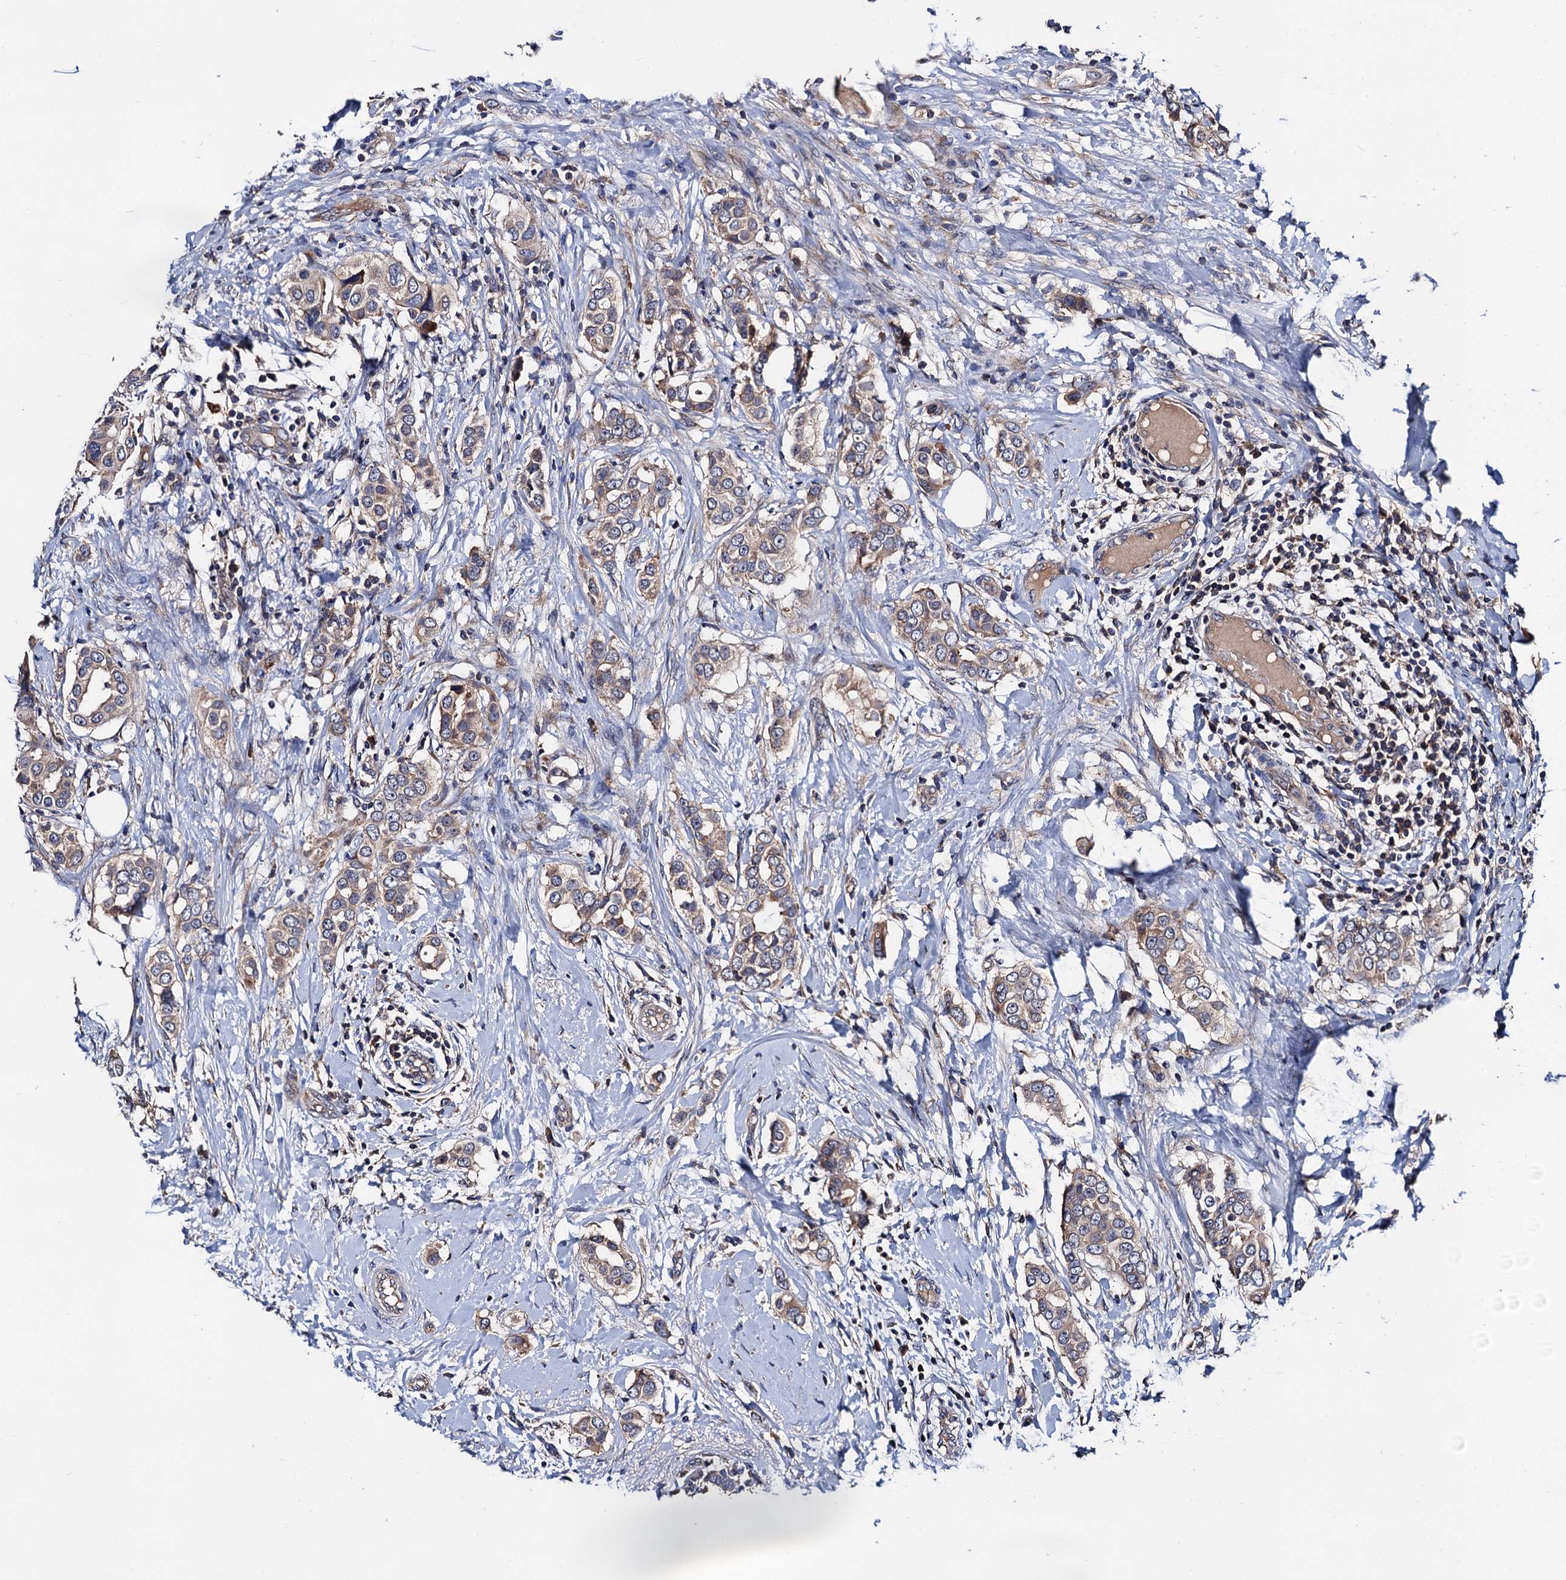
{"staining": {"intensity": "weak", "quantity": "25%-75%", "location": "cytoplasmic/membranous"}, "tissue": "breast cancer", "cell_type": "Tumor cells", "image_type": "cancer", "snomed": [{"axis": "morphology", "description": "Lobular carcinoma"}, {"axis": "topography", "description": "Breast"}], "caption": "This is a micrograph of immunohistochemistry staining of breast lobular carcinoma, which shows weak staining in the cytoplasmic/membranous of tumor cells.", "gene": "TRMT112", "patient": {"sex": "female", "age": 51}}